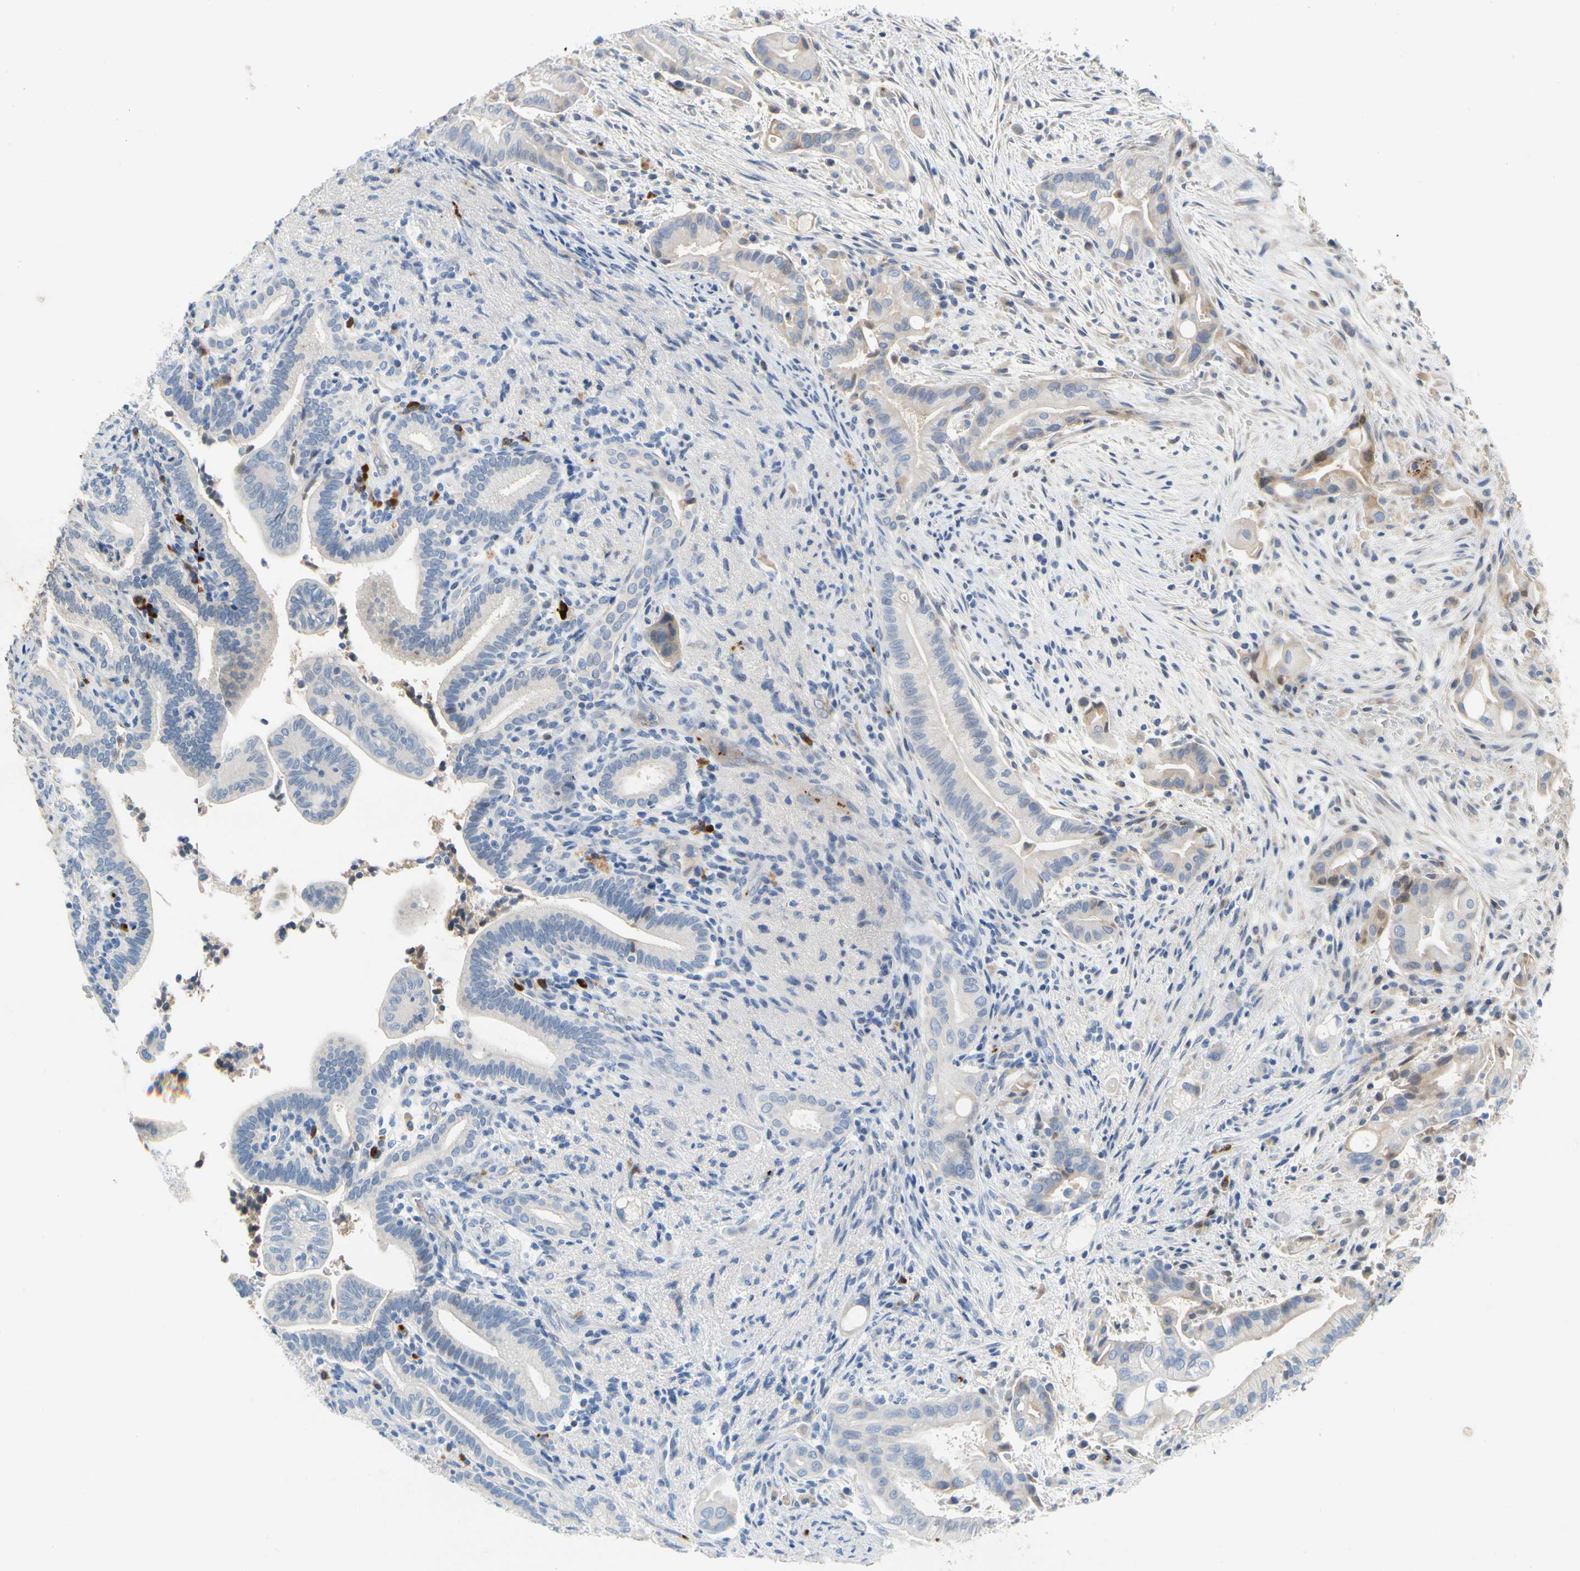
{"staining": {"intensity": "weak", "quantity": "25%-75%", "location": "cytoplasmic/membranous"}, "tissue": "liver cancer", "cell_type": "Tumor cells", "image_type": "cancer", "snomed": [{"axis": "morphology", "description": "Cholangiocarcinoma"}, {"axis": "topography", "description": "Liver"}], "caption": "This is a micrograph of immunohistochemistry staining of liver cancer, which shows weak staining in the cytoplasmic/membranous of tumor cells.", "gene": "PPBP", "patient": {"sex": "female", "age": 68}}